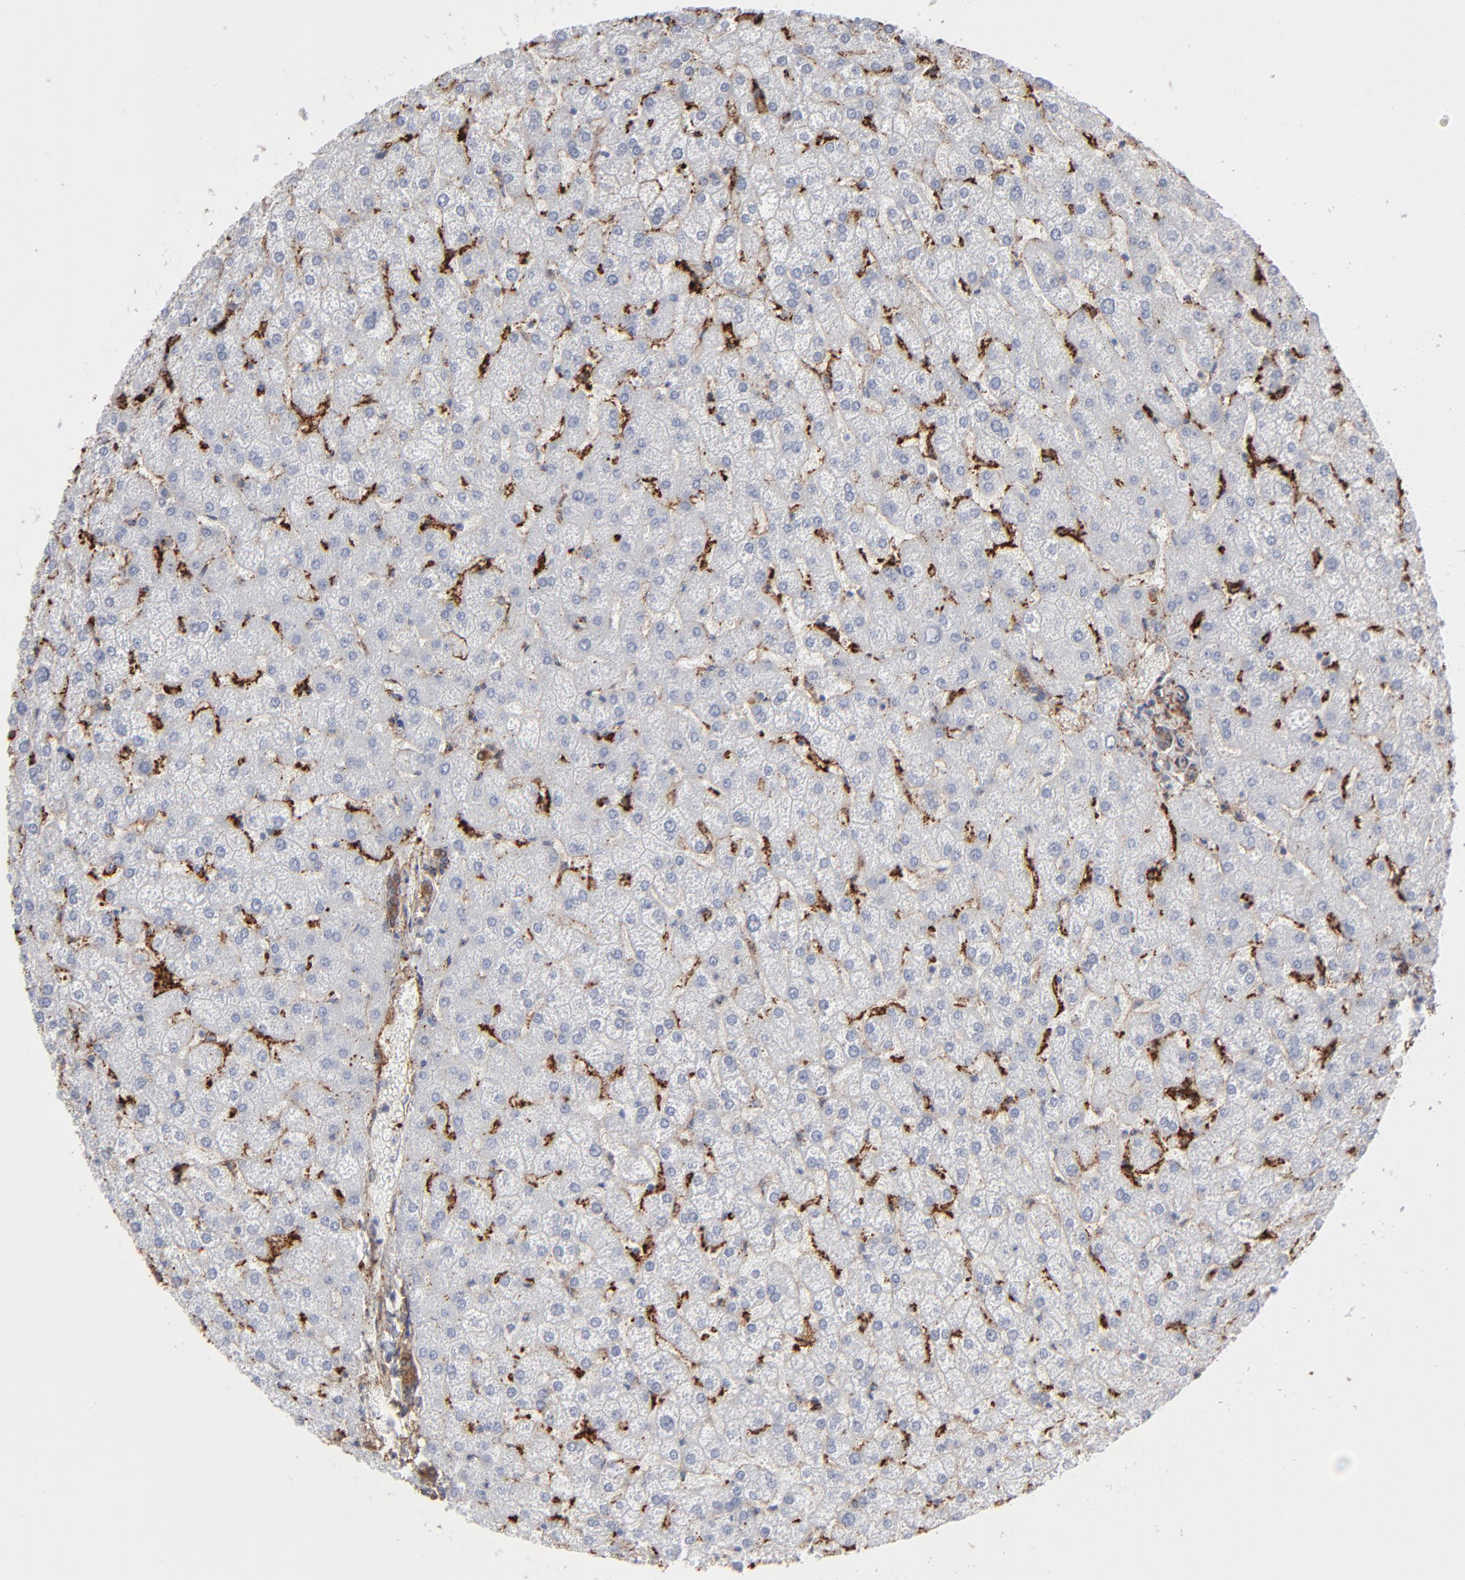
{"staining": {"intensity": "weak", "quantity": ">75%", "location": "cytoplasmic/membranous"}, "tissue": "liver", "cell_type": "Cholangiocytes", "image_type": "normal", "snomed": [{"axis": "morphology", "description": "Normal tissue, NOS"}, {"axis": "topography", "description": "Liver"}], "caption": "Protein expression analysis of normal human liver reveals weak cytoplasmic/membranous positivity in about >75% of cholangiocytes. (DAB (3,3'-diaminobenzidine) IHC, brown staining for protein, blue staining for nuclei).", "gene": "ANXA5", "patient": {"sex": "female", "age": 32}}